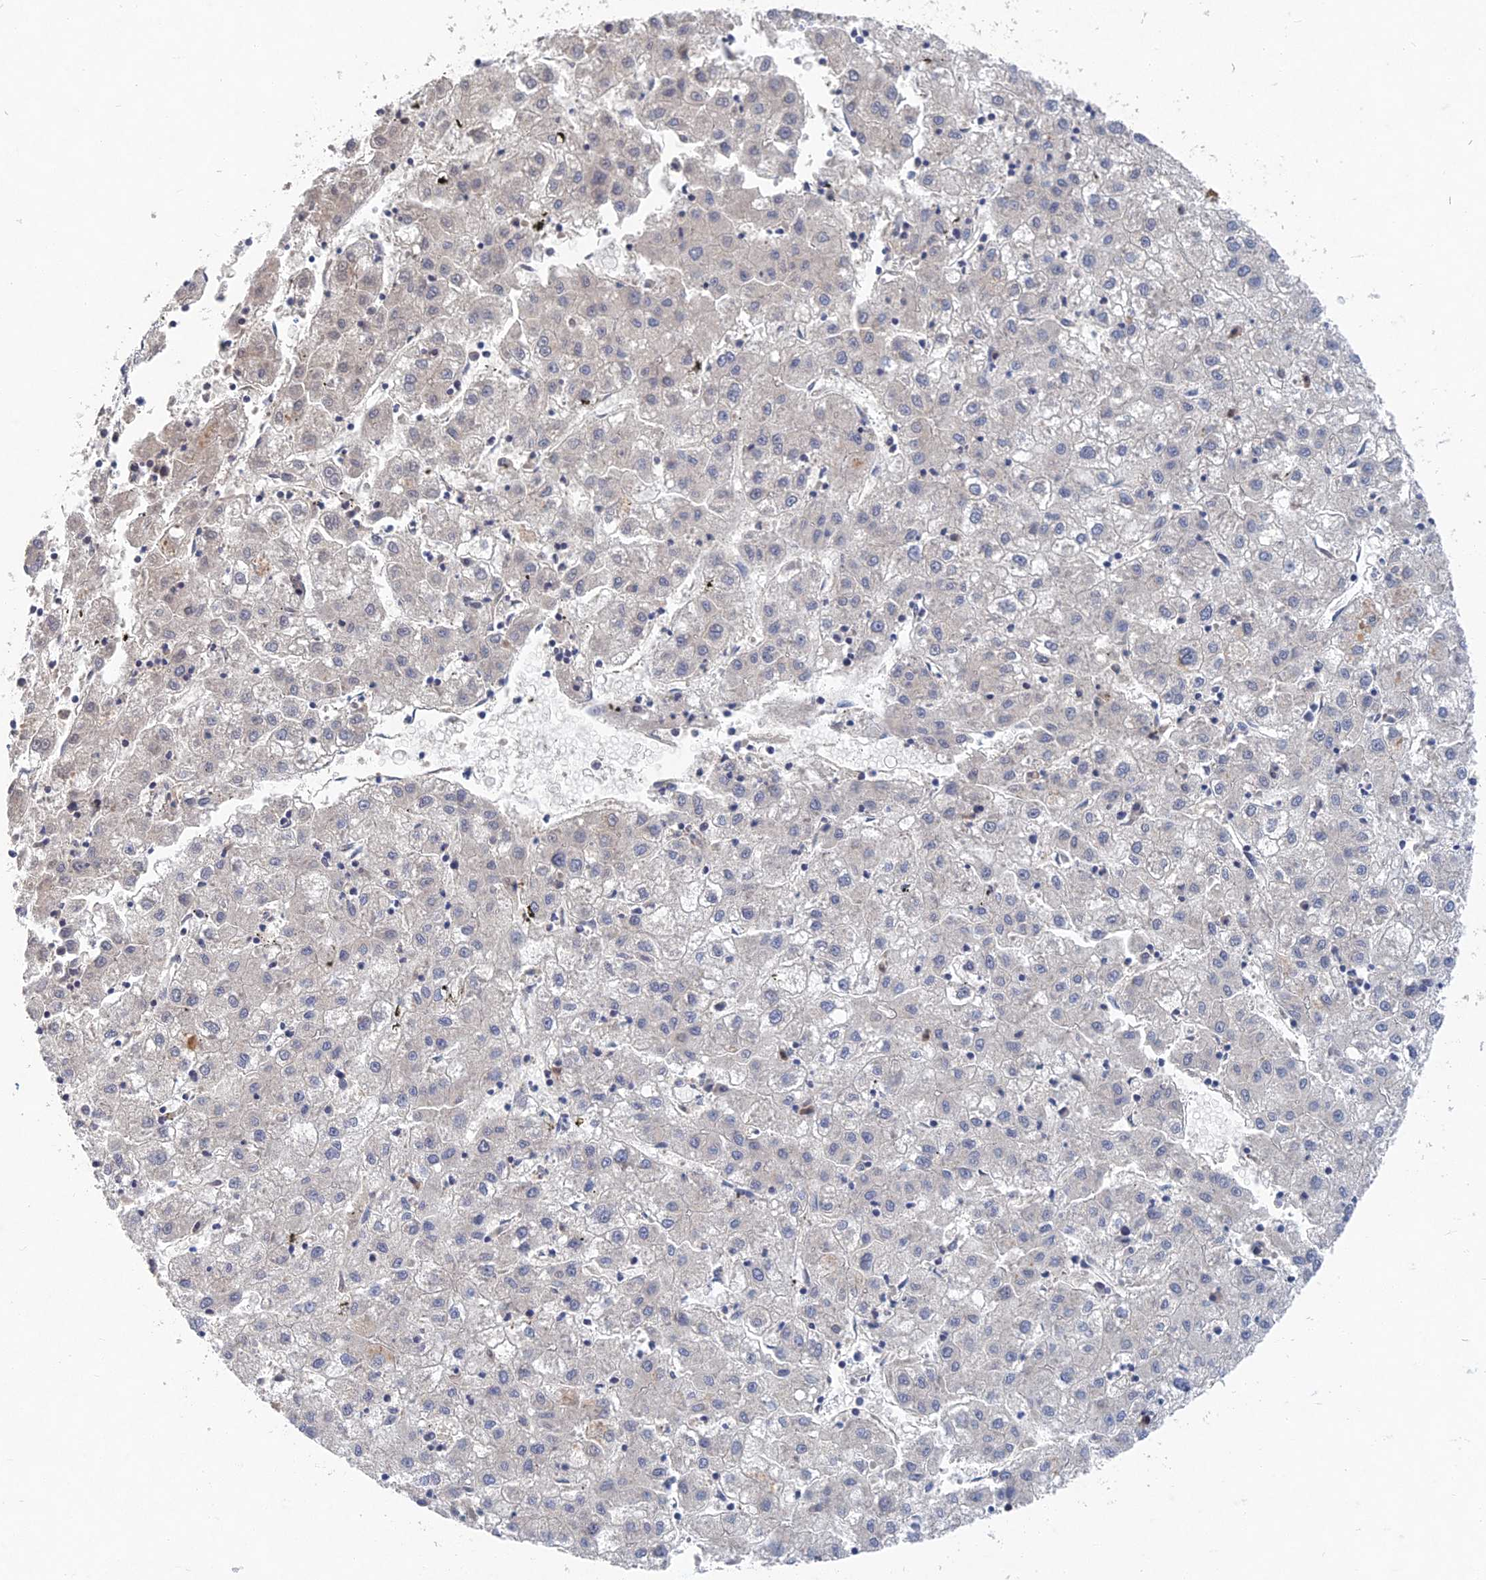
{"staining": {"intensity": "negative", "quantity": "none", "location": "none"}, "tissue": "liver cancer", "cell_type": "Tumor cells", "image_type": "cancer", "snomed": [{"axis": "morphology", "description": "Carcinoma, Hepatocellular, NOS"}, {"axis": "topography", "description": "Liver"}], "caption": "Tumor cells show no significant protein positivity in liver cancer (hepatocellular carcinoma).", "gene": "GNA15", "patient": {"sex": "male", "age": 72}}